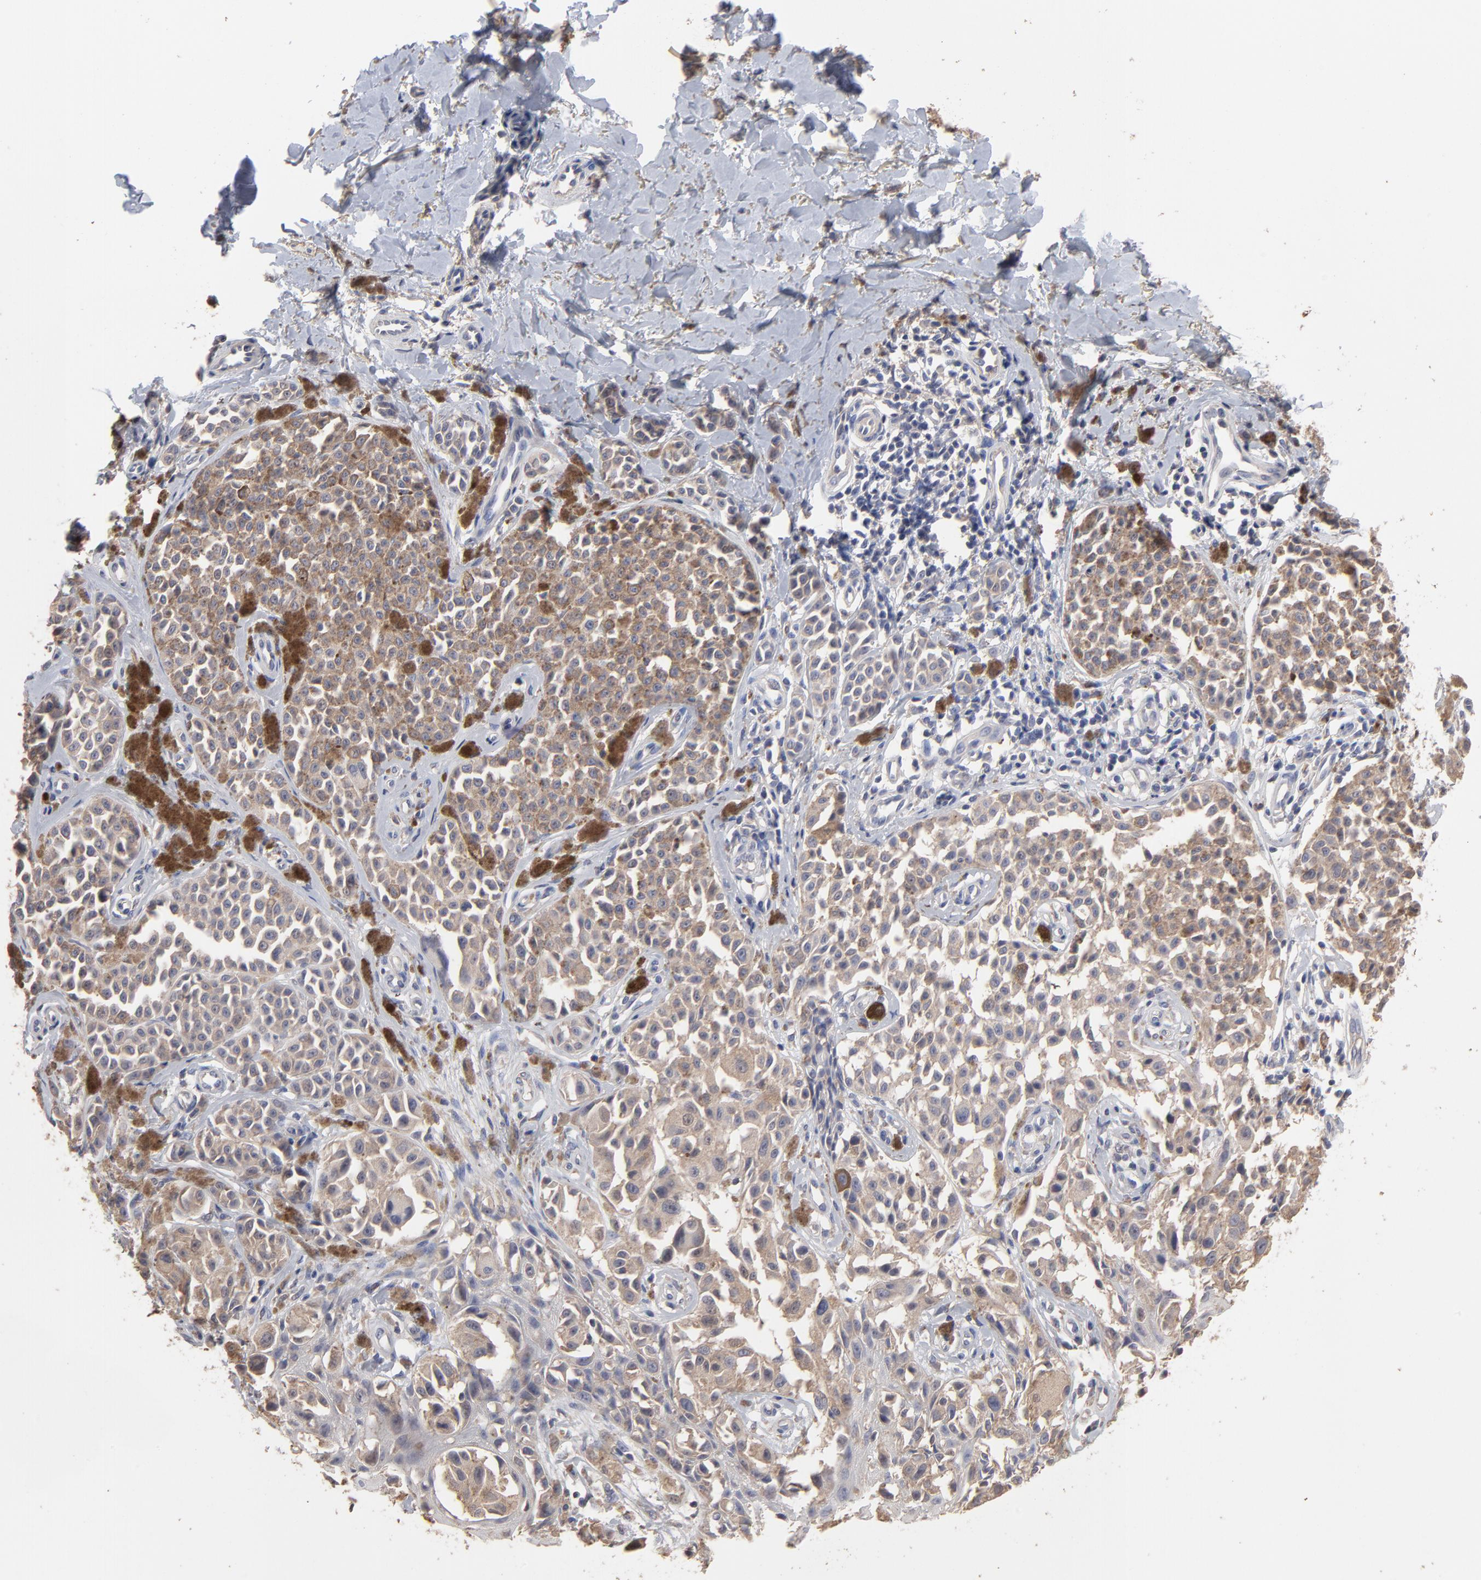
{"staining": {"intensity": "moderate", "quantity": ">75%", "location": "cytoplasmic/membranous"}, "tissue": "melanoma", "cell_type": "Tumor cells", "image_type": "cancer", "snomed": [{"axis": "morphology", "description": "Malignant melanoma, NOS"}, {"axis": "topography", "description": "Skin"}], "caption": "High-magnification brightfield microscopy of melanoma stained with DAB (3,3'-diaminobenzidine) (brown) and counterstained with hematoxylin (blue). tumor cells exhibit moderate cytoplasmic/membranous expression is identified in about>75% of cells.", "gene": "TANGO2", "patient": {"sex": "female", "age": 38}}